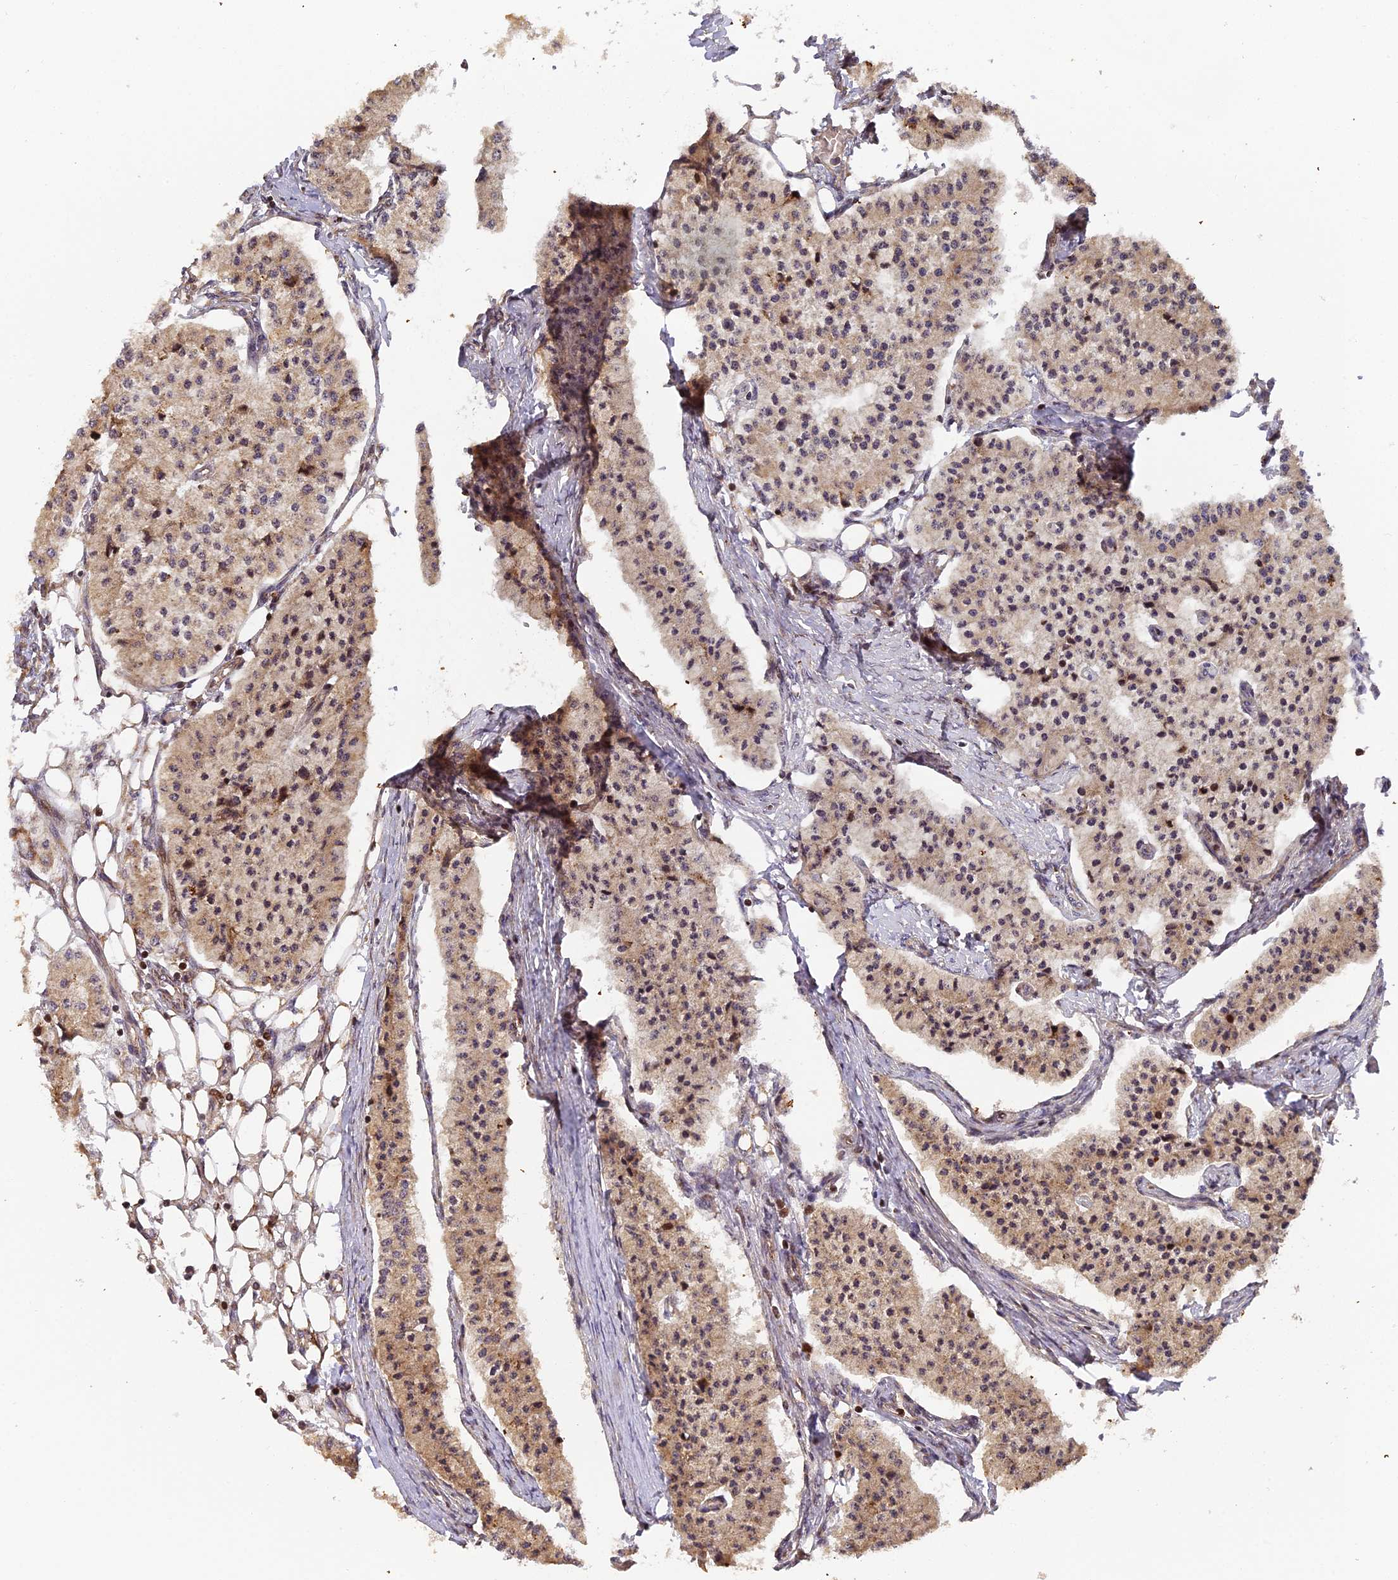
{"staining": {"intensity": "moderate", "quantity": ">75%", "location": "cytoplasmic/membranous,nuclear"}, "tissue": "carcinoid", "cell_type": "Tumor cells", "image_type": "cancer", "snomed": [{"axis": "morphology", "description": "Carcinoid, malignant, NOS"}, {"axis": "topography", "description": "Colon"}], "caption": "The image demonstrates a brown stain indicating the presence of a protein in the cytoplasmic/membranous and nuclear of tumor cells in malignant carcinoid. (IHC, brightfield microscopy, high magnification).", "gene": "RAB28", "patient": {"sex": "female", "age": 52}}